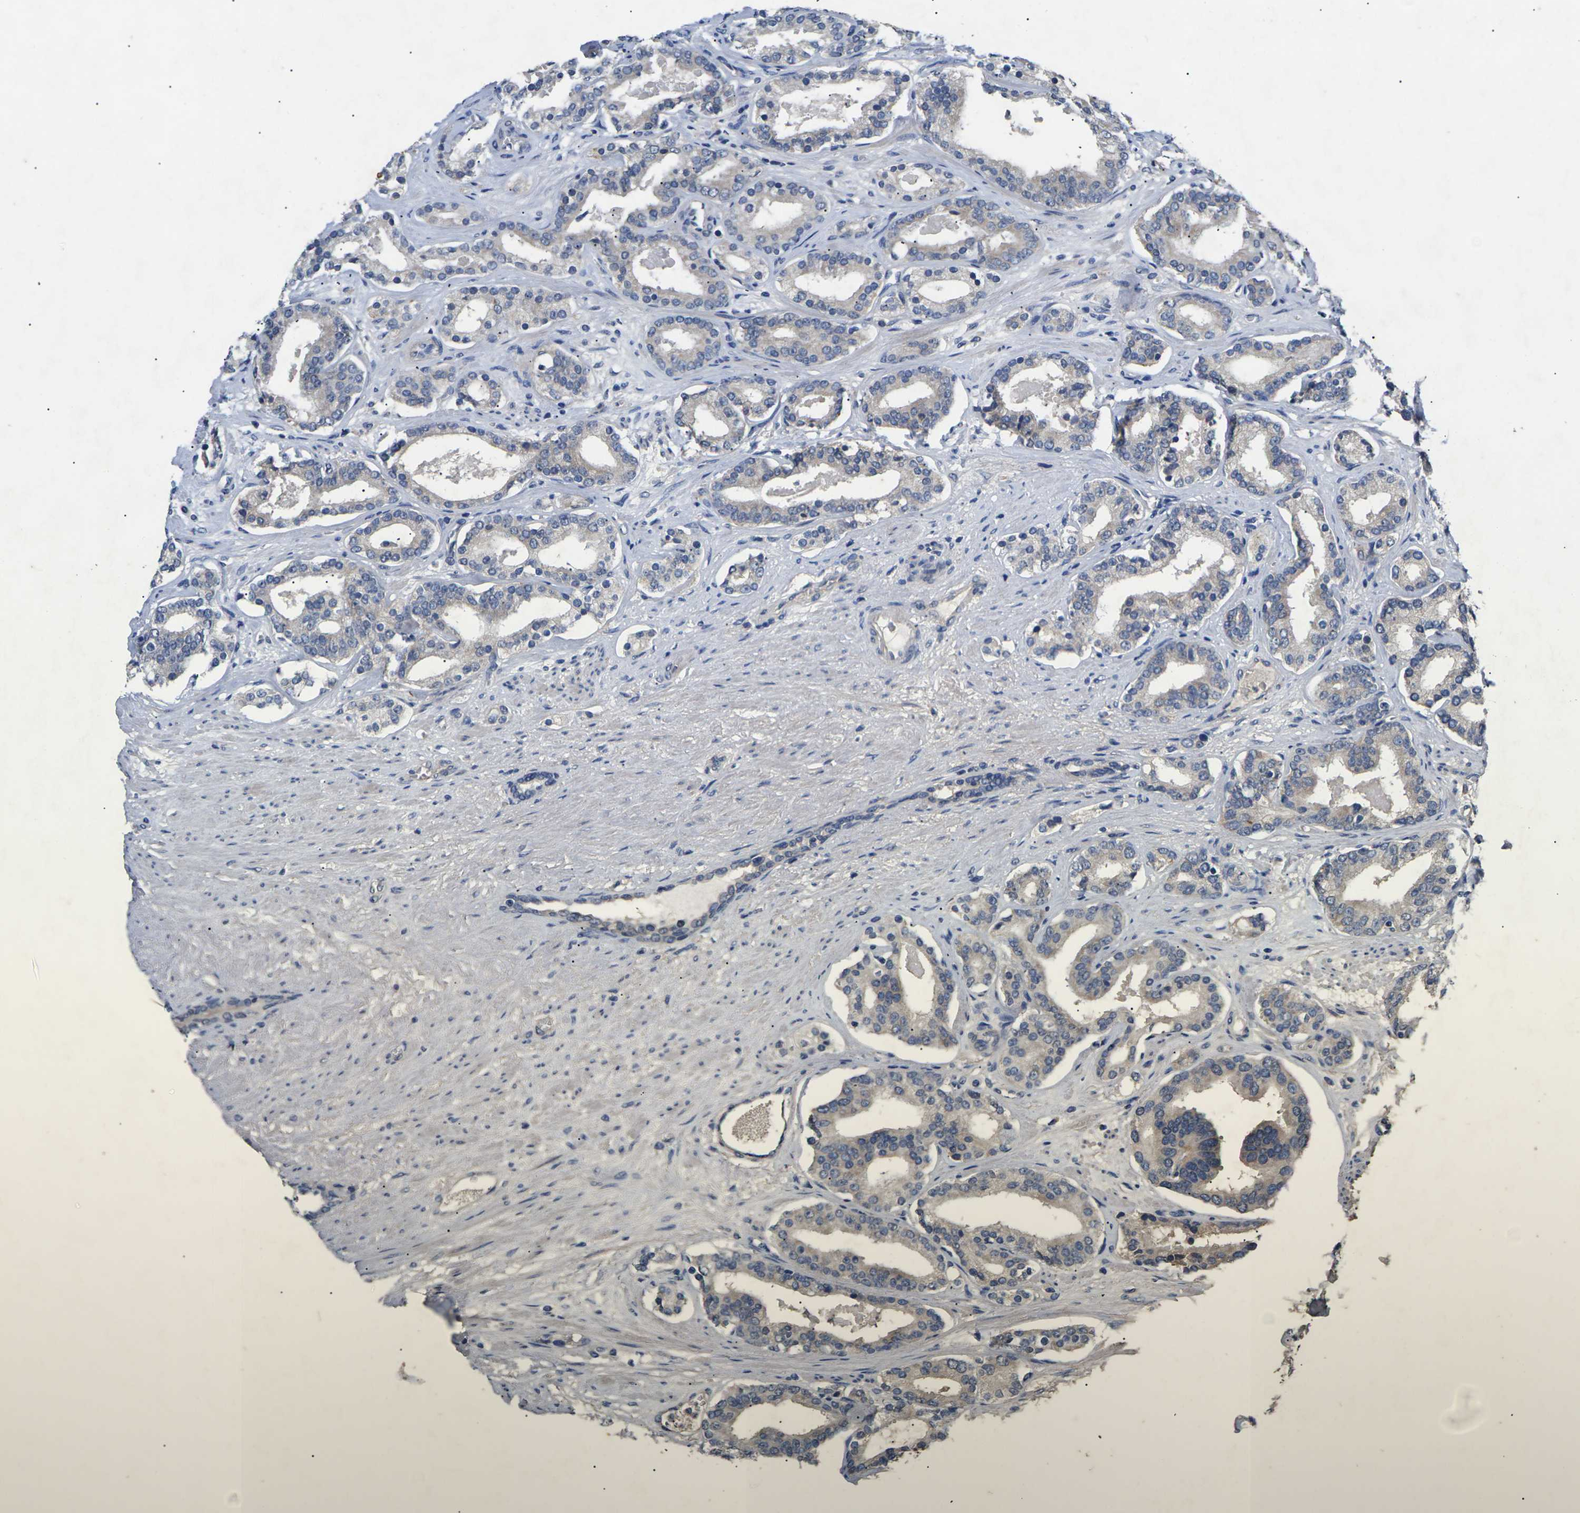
{"staining": {"intensity": "weak", "quantity": "<25%", "location": "cytoplasmic/membranous"}, "tissue": "prostate cancer", "cell_type": "Tumor cells", "image_type": "cancer", "snomed": [{"axis": "morphology", "description": "Adenocarcinoma, Low grade"}, {"axis": "topography", "description": "Prostate"}], "caption": "Tumor cells show no significant expression in prostate cancer. The staining is performed using DAB brown chromogen with nuclei counter-stained in using hematoxylin.", "gene": "SLC2A2", "patient": {"sex": "male", "age": 63}}